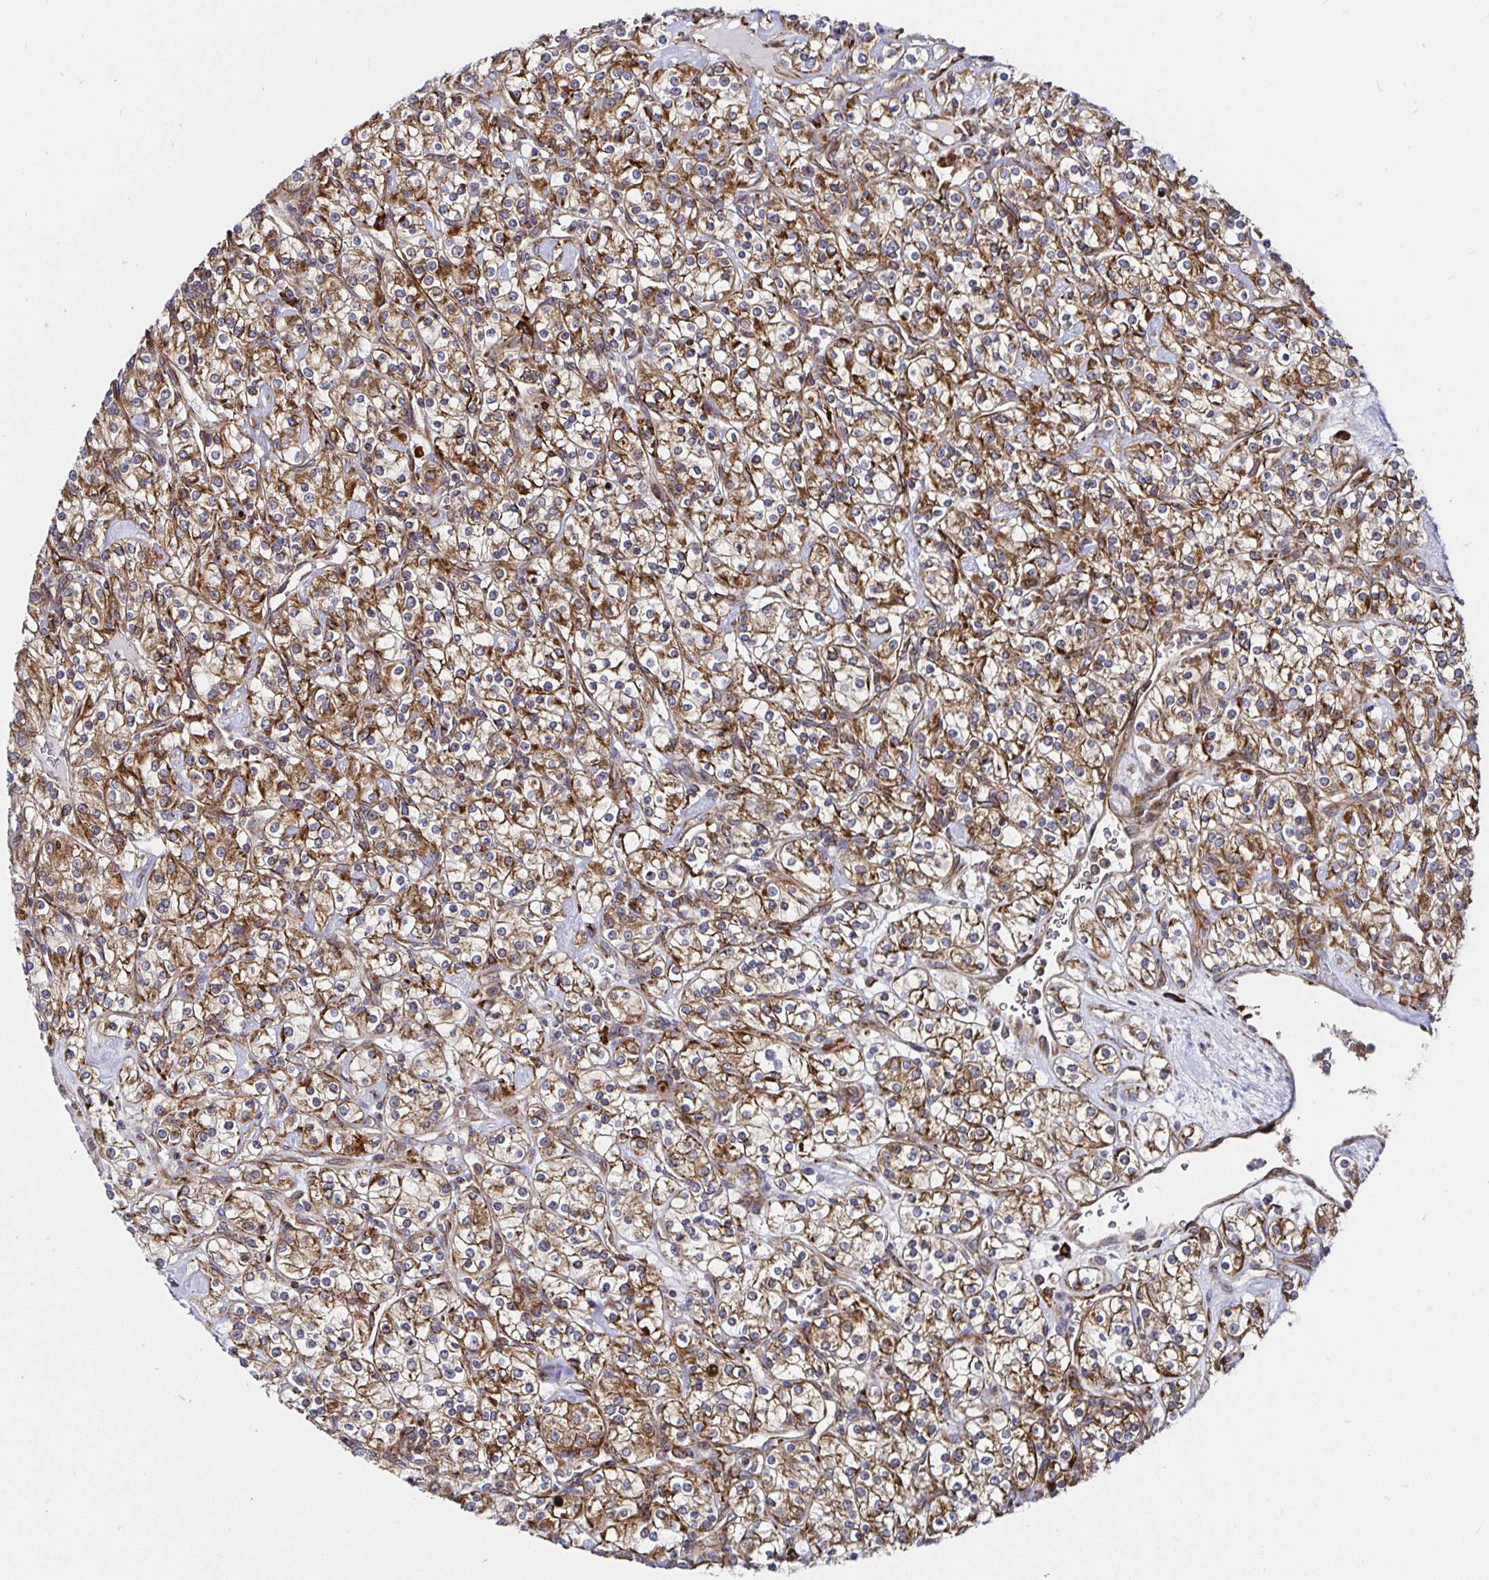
{"staining": {"intensity": "moderate", "quantity": ">75%", "location": "cytoplasmic/membranous"}, "tissue": "renal cancer", "cell_type": "Tumor cells", "image_type": "cancer", "snomed": [{"axis": "morphology", "description": "Adenocarcinoma, NOS"}, {"axis": "topography", "description": "Kidney"}], "caption": "Protein analysis of renal cancer (adenocarcinoma) tissue shows moderate cytoplasmic/membranous positivity in about >75% of tumor cells. (DAB = brown stain, brightfield microscopy at high magnification).", "gene": "SMYD3", "patient": {"sex": "male", "age": 77}}